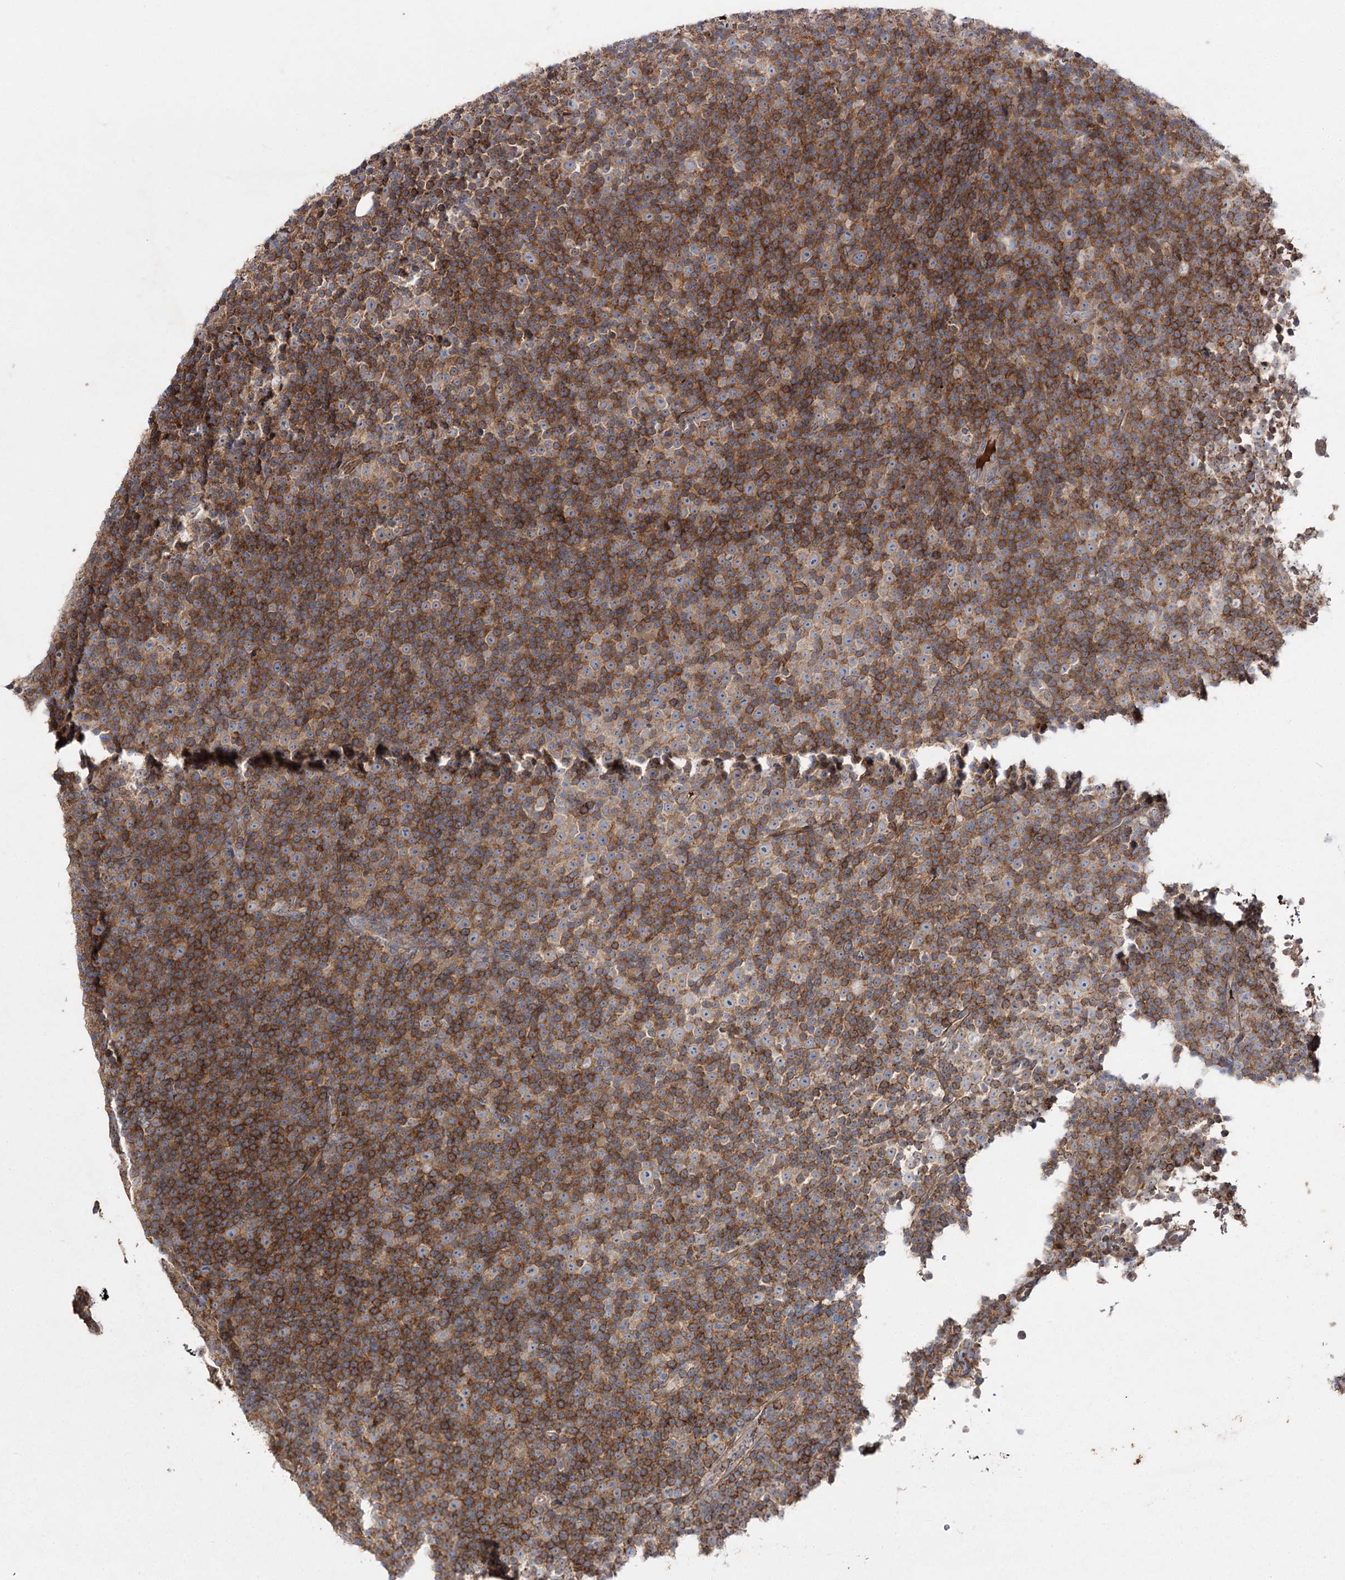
{"staining": {"intensity": "strong", "quantity": ">75%", "location": "cytoplasmic/membranous"}, "tissue": "lymphoma", "cell_type": "Tumor cells", "image_type": "cancer", "snomed": [{"axis": "morphology", "description": "Malignant lymphoma, non-Hodgkin's type, Low grade"}, {"axis": "topography", "description": "Lymph node"}], "caption": "Protein staining of lymphoma tissue demonstrates strong cytoplasmic/membranous expression in approximately >75% of tumor cells.", "gene": "KIAA0825", "patient": {"sex": "female", "age": 67}}